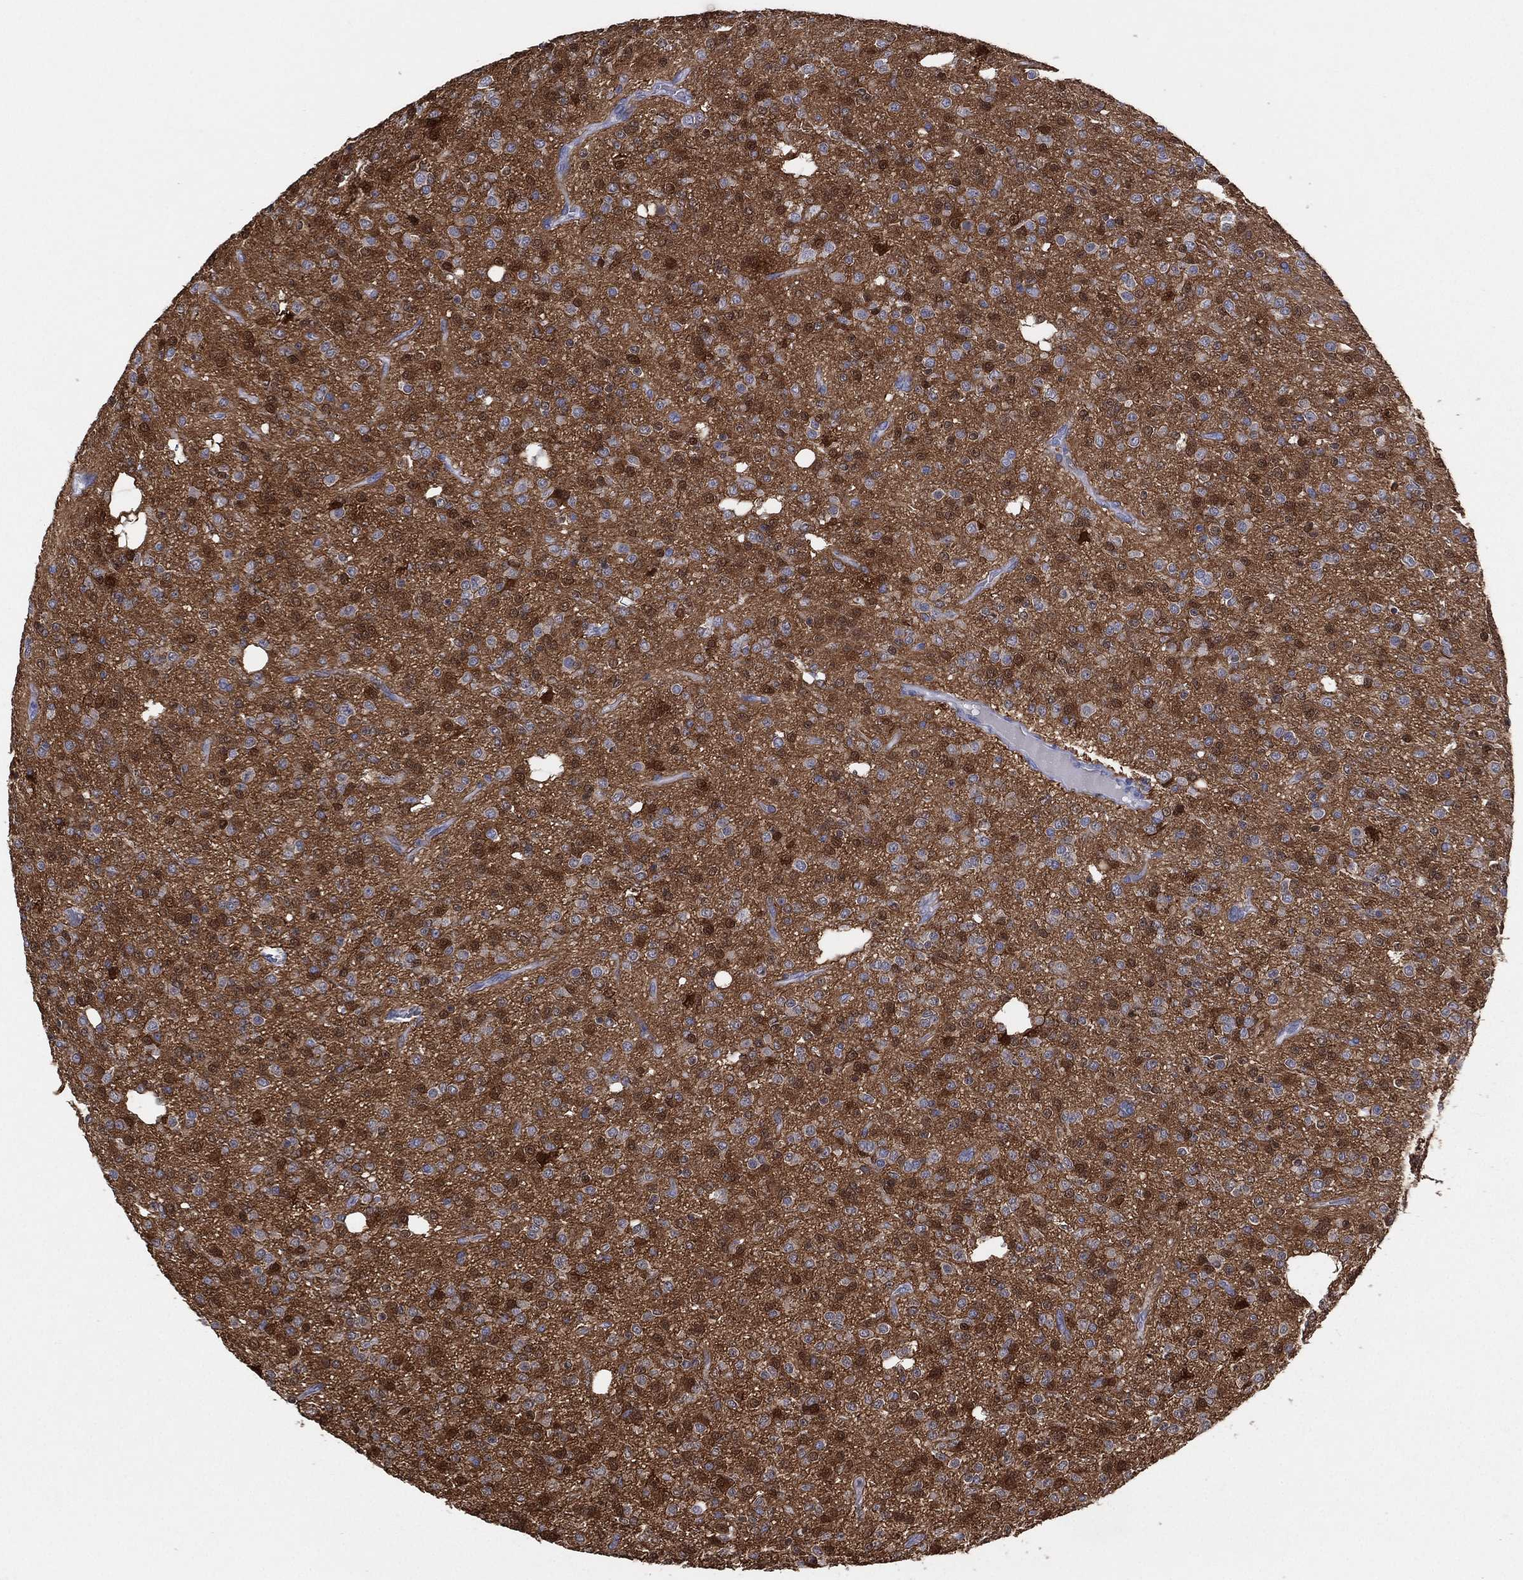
{"staining": {"intensity": "strong", "quantity": "25%-75%", "location": "cytoplasmic/membranous,nuclear"}, "tissue": "glioma", "cell_type": "Tumor cells", "image_type": "cancer", "snomed": [{"axis": "morphology", "description": "Glioma, malignant, Low grade"}, {"axis": "topography", "description": "Brain"}], "caption": "A high-resolution micrograph shows IHC staining of malignant glioma (low-grade), which shows strong cytoplasmic/membranous and nuclear positivity in about 25%-75% of tumor cells.", "gene": "DDAH1", "patient": {"sex": "male", "age": 27}}